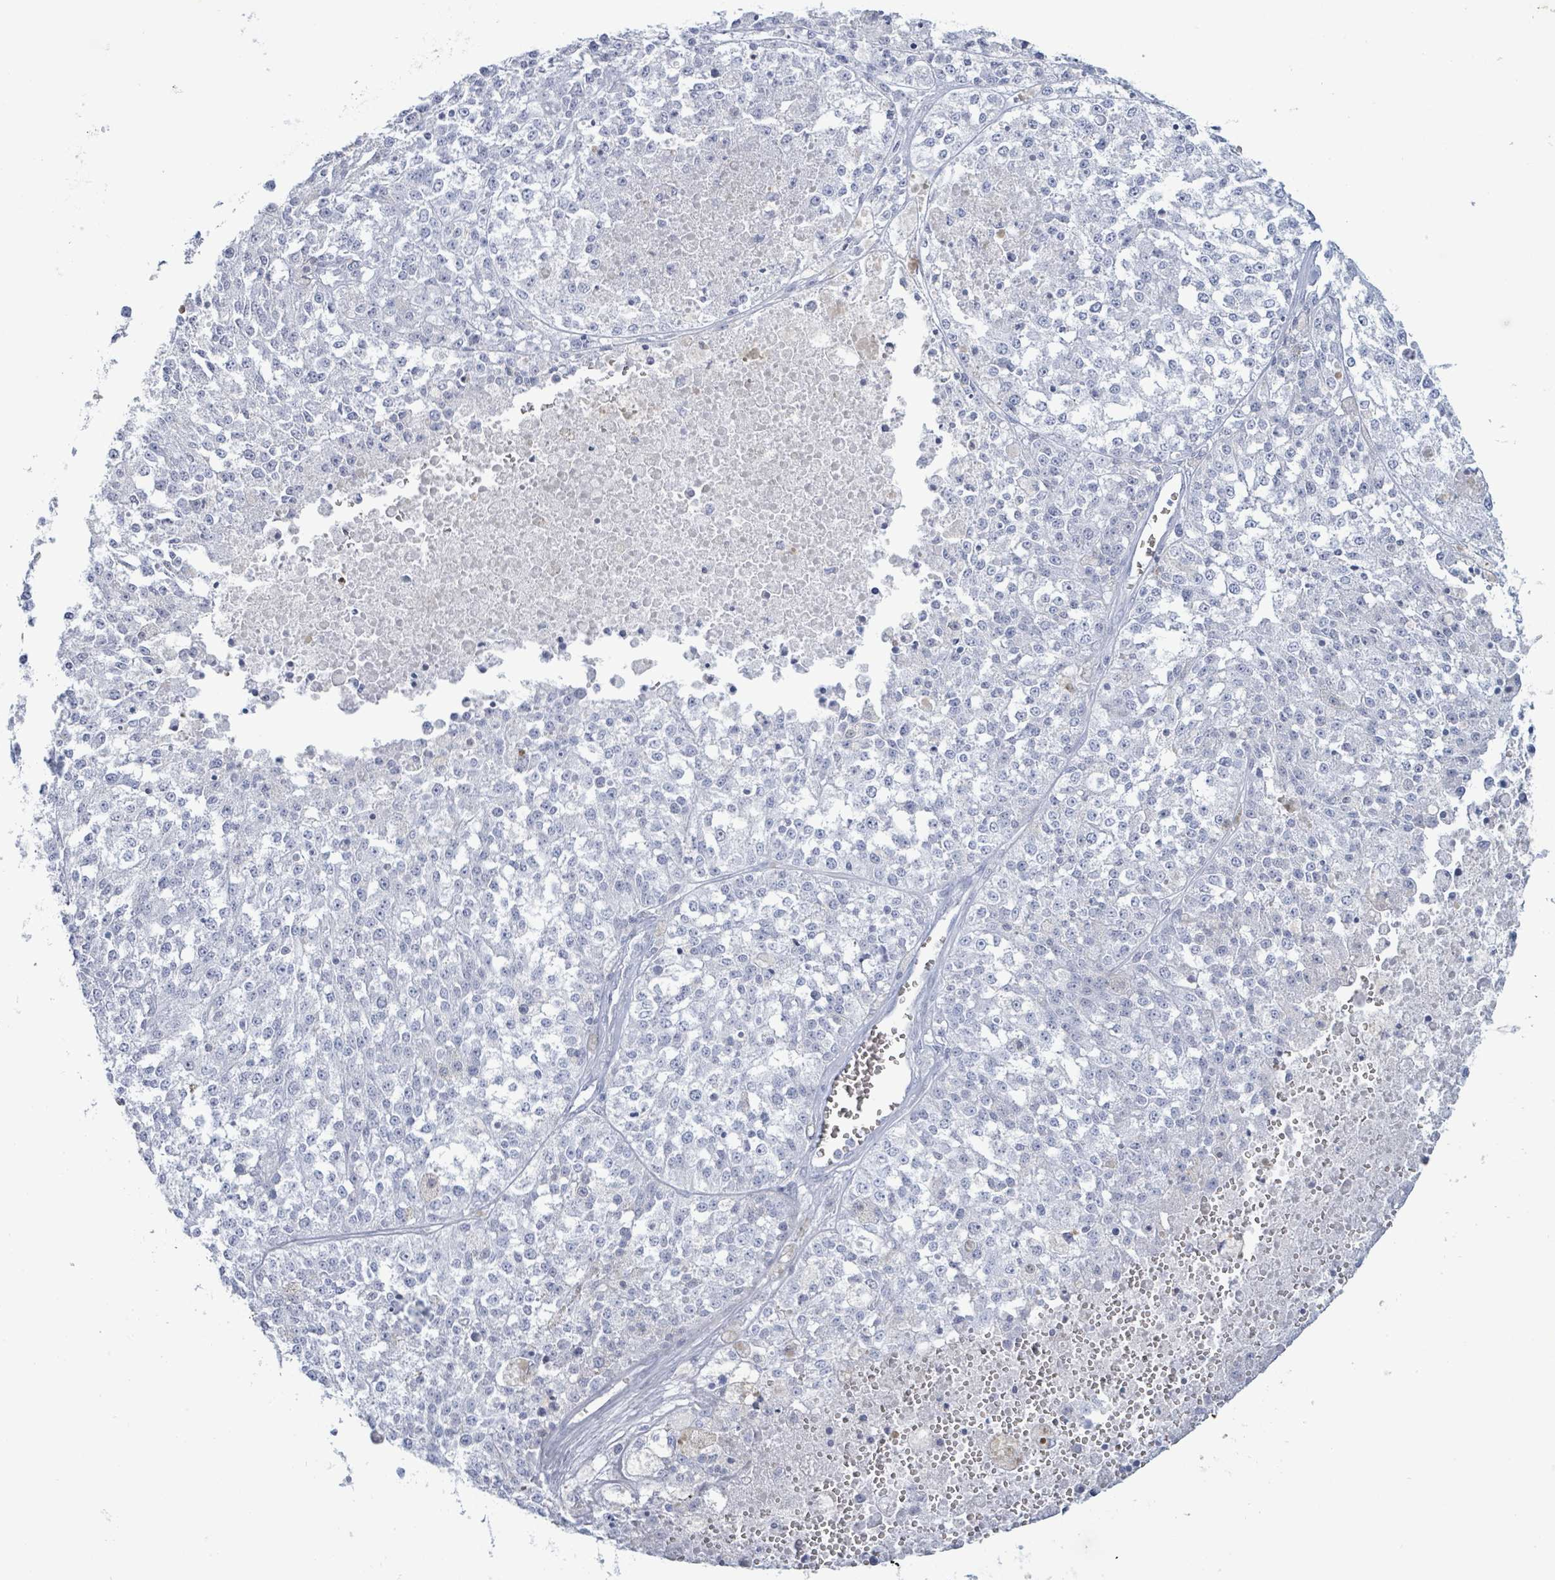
{"staining": {"intensity": "negative", "quantity": "none", "location": "none"}, "tissue": "melanoma", "cell_type": "Tumor cells", "image_type": "cancer", "snomed": [{"axis": "morphology", "description": "Malignant melanoma, NOS"}, {"axis": "topography", "description": "Skin"}], "caption": "Human melanoma stained for a protein using IHC exhibits no positivity in tumor cells.", "gene": "KRT8", "patient": {"sex": "female", "age": 64}}